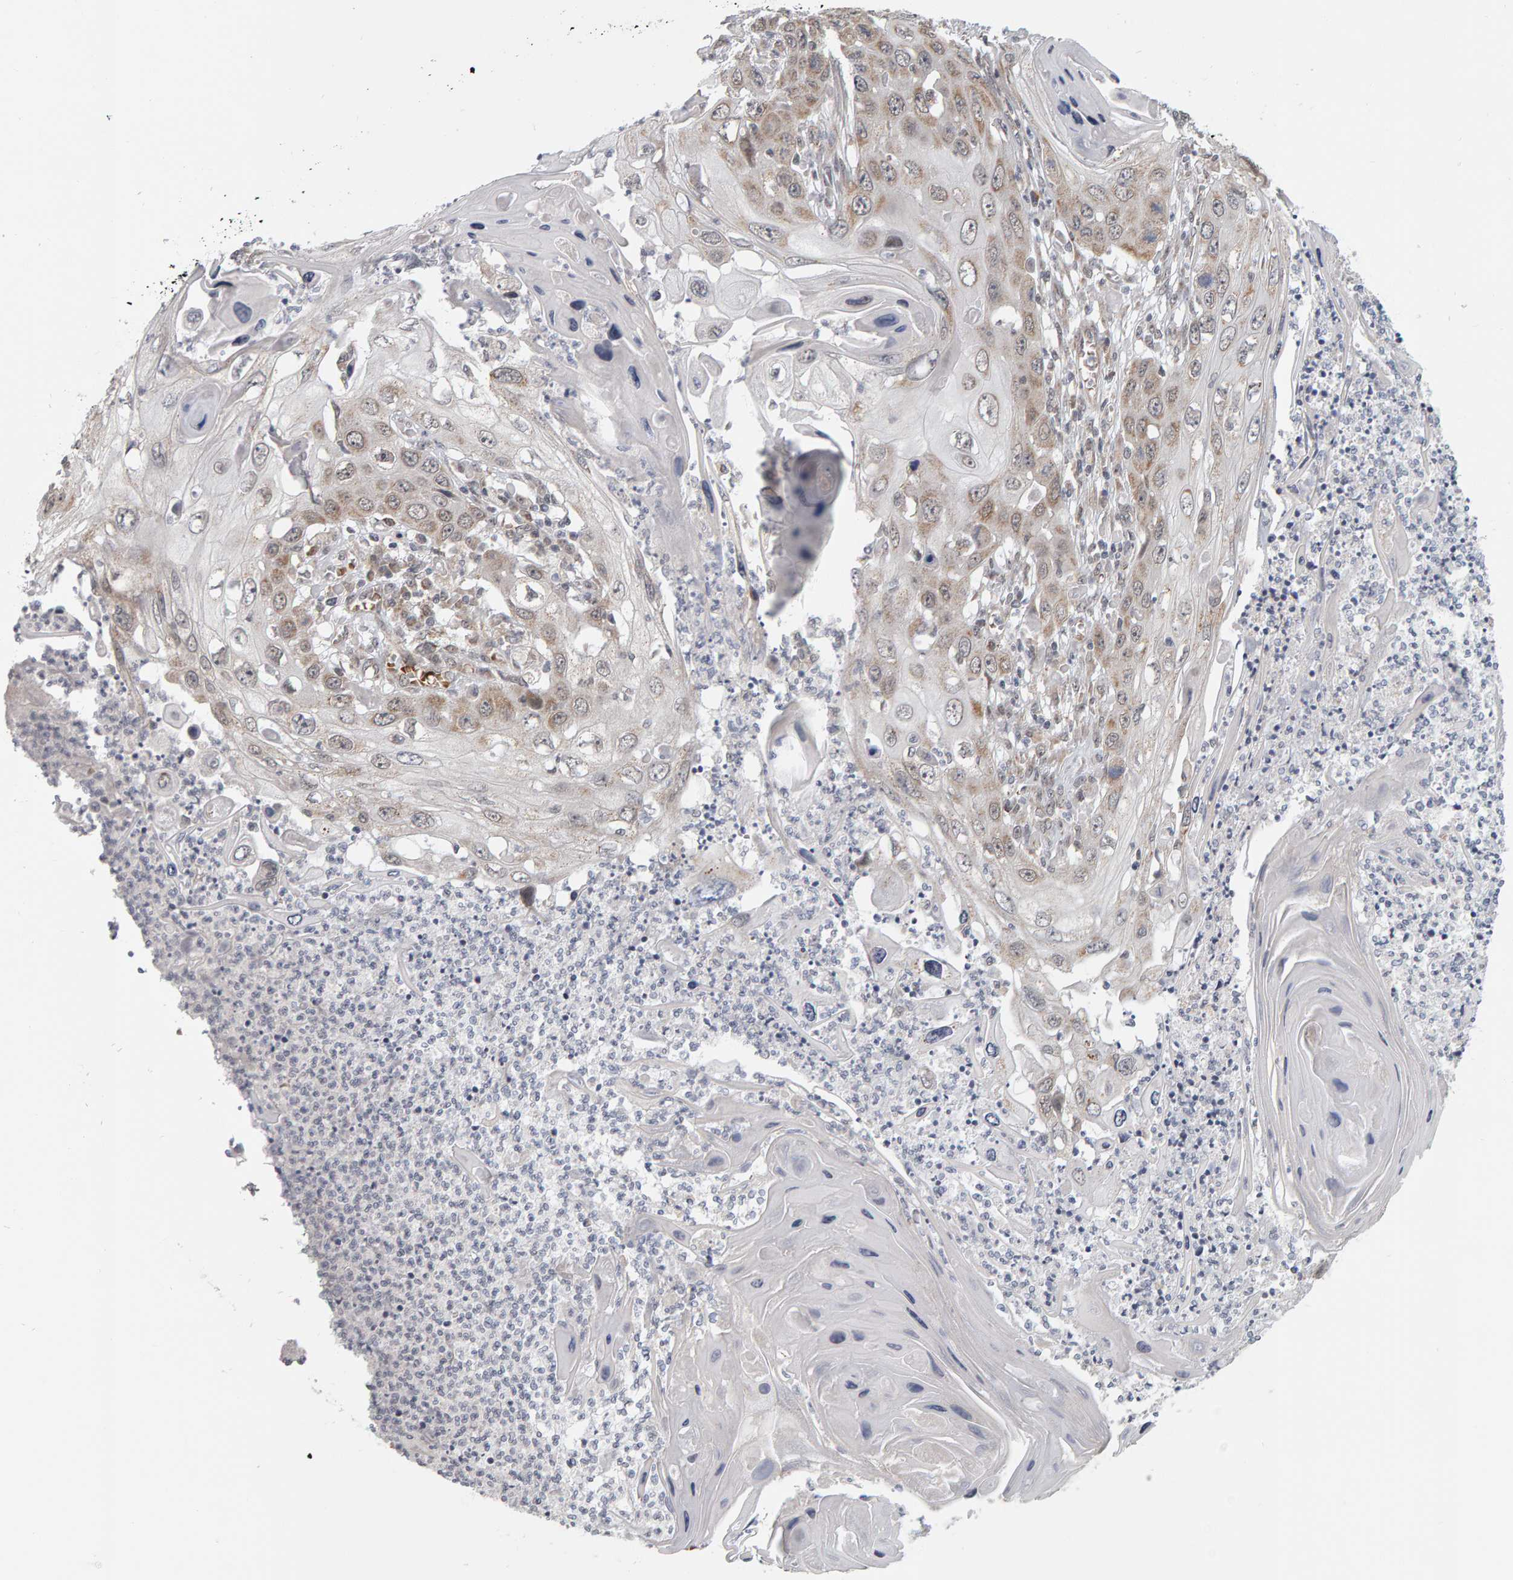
{"staining": {"intensity": "weak", "quantity": ">75%", "location": "cytoplasmic/membranous"}, "tissue": "skin cancer", "cell_type": "Tumor cells", "image_type": "cancer", "snomed": [{"axis": "morphology", "description": "Squamous cell carcinoma, NOS"}, {"axis": "topography", "description": "Skin"}], "caption": "Immunohistochemistry (IHC) of human squamous cell carcinoma (skin) reveals low levels of weak cytoplasmic/membranous staining in approximately >75% of tumor cells. The protein of interest is shown in brown color, while the nuclei are stained blue.", "gene": "DAP3", "patient": {"sex": "male", "age": 55}}